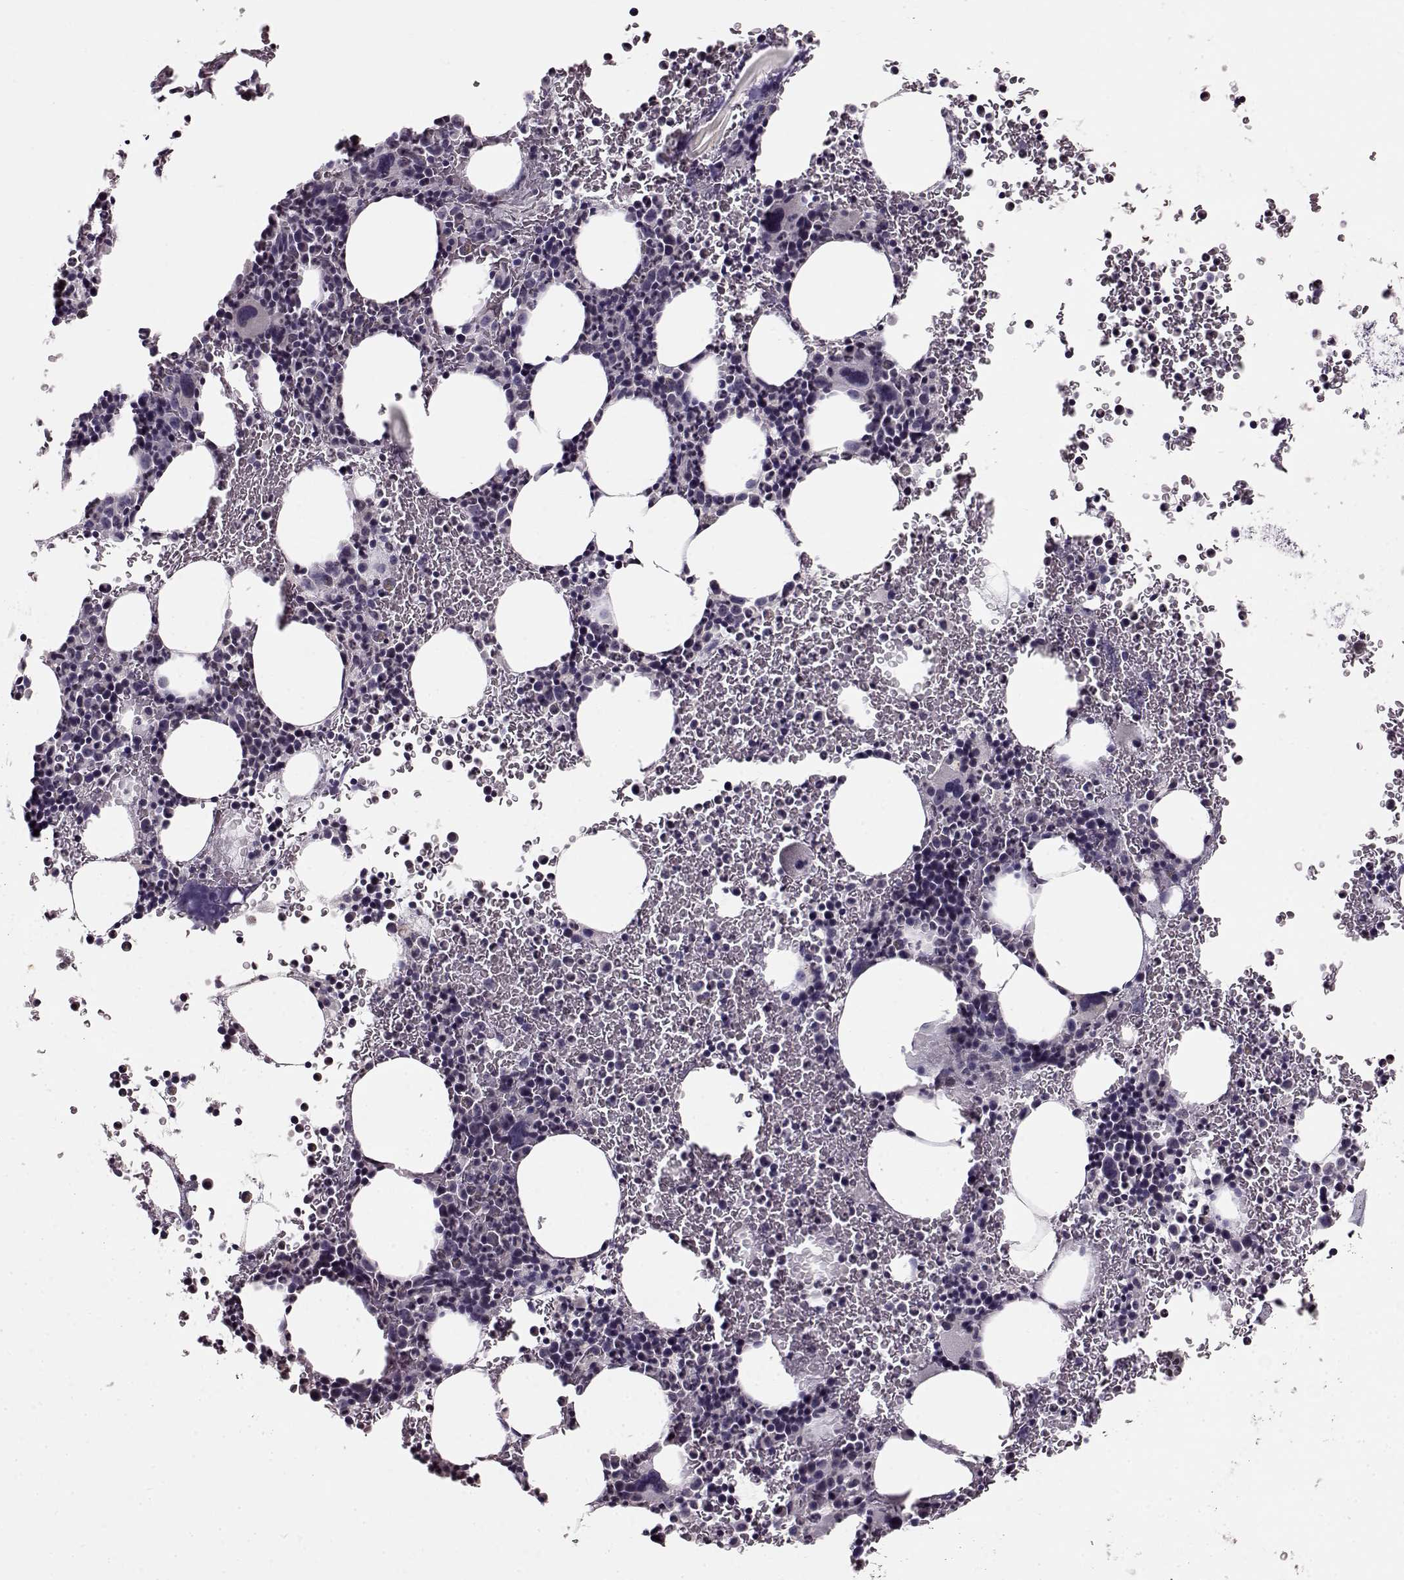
{"staining": {"intensity": "negative", "quantity": "none", "location": "none"}, "tissue": "bone marrow", "cell_type": "Hematopoietic cells", "image_type": "normal", "snomed": [{"axis": "morphology", "description": "Normal tissue, NOS"}, {"axis": "topography", "description": "Bone marrow"}], "caption": "Immunohistochemistry of unremarkable bone marrow demonstrates no staining in hematopoietic cells. Nuclei are stained in blue.", "gene": "RP1L1", "patient": {"sex": "male", "age": 72}}